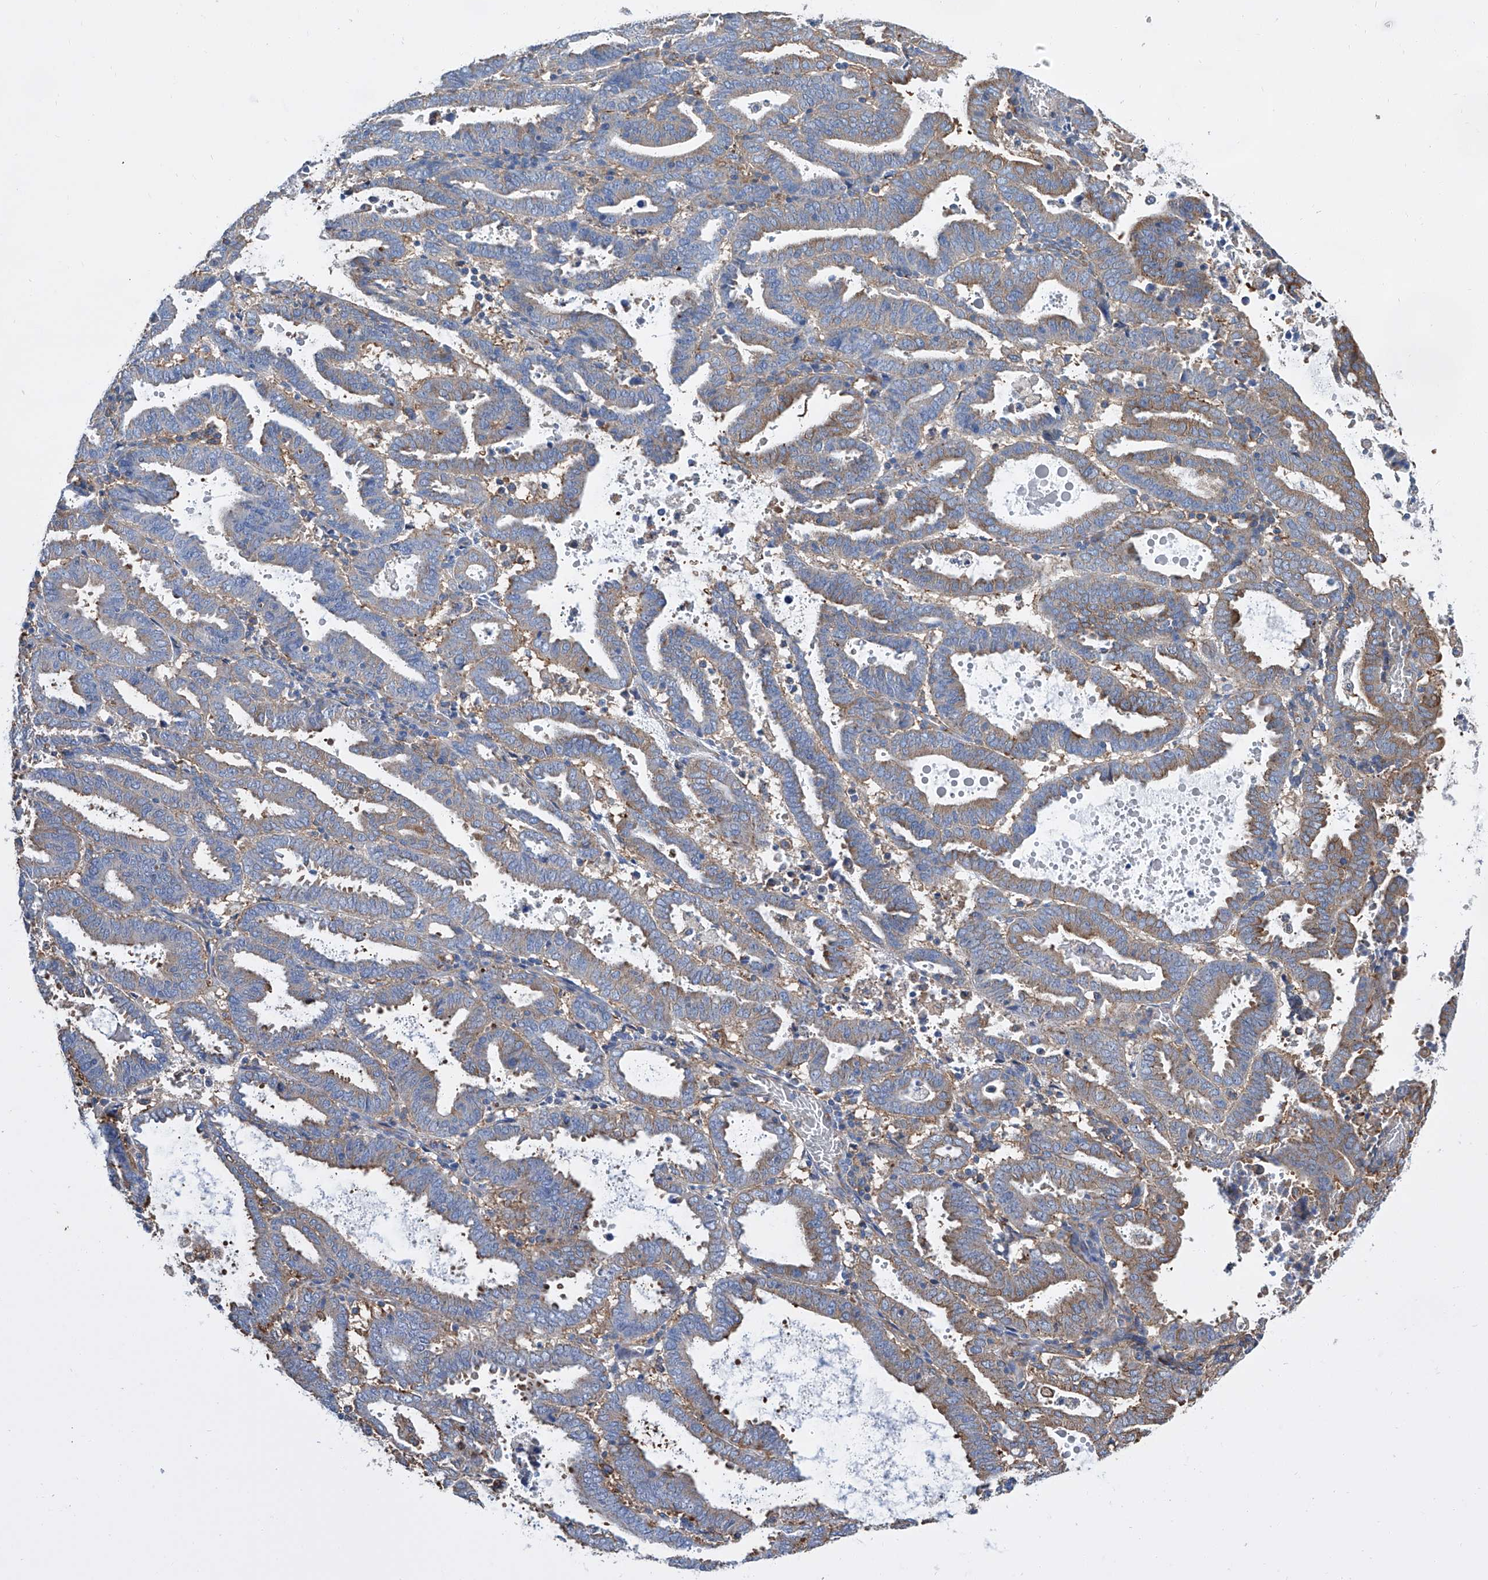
{"staining": {"intensity": "weak", "quantity": "25%-75%", "location": "cytoplasmic/membranous"}, "tissue": "endometrial cancer", "cell_type": "Tumor cells", "image_type": "cancer", "snomed": [{"axis": "morphology", "description": "Adenocarcinoma, NOS"}, {"axis": "topography", "description": "Uterus"}], "caption": "A low amount of weak cytoplasmic/membranous staining is seen in approximately 25%-75% of tumor cells in endometrial adenocarcinoma tissue.", "gene": "GPT", "patient": {"sex": "female", "age": 83}}